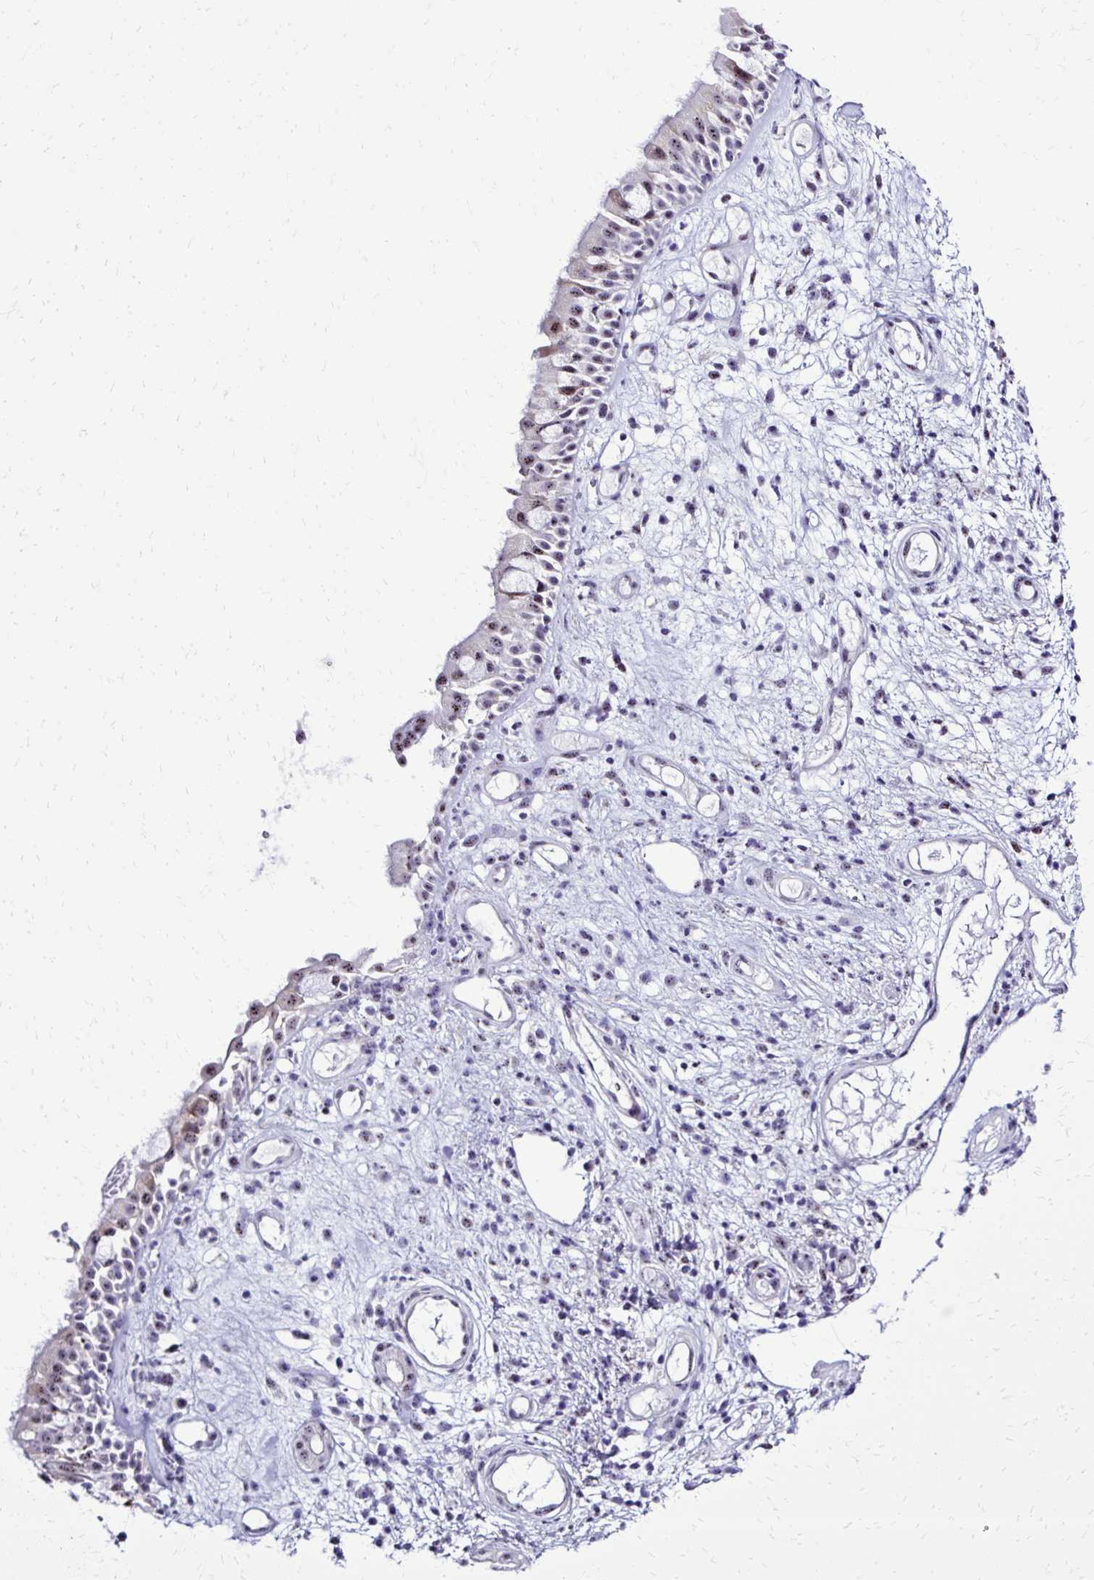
{"staining": {"intensity": "weak", "quantity": "25%-75%", "location": "nuclear"}, "tissue": "nasopharynx", "cell_type": "Respiratory epithelial cells", "image_type": "normal", "snomed": [{"axis": "morphology", "description": "Normal tissue, NOS"}, {"axis": "morphology", "description": "Inflammation, NOS"}, {"axis": "topography", "description": "Nasopharynx"}], "caption": "Weak nuclear protein positivity is present in about 25%-75% of respiratory epithelial cells in nasopharynx. (DAB = brown stain, brightfield microscopy at high magnification).", "gene": "RASL11B", "patient": {"sex": "male", "age": 54}}